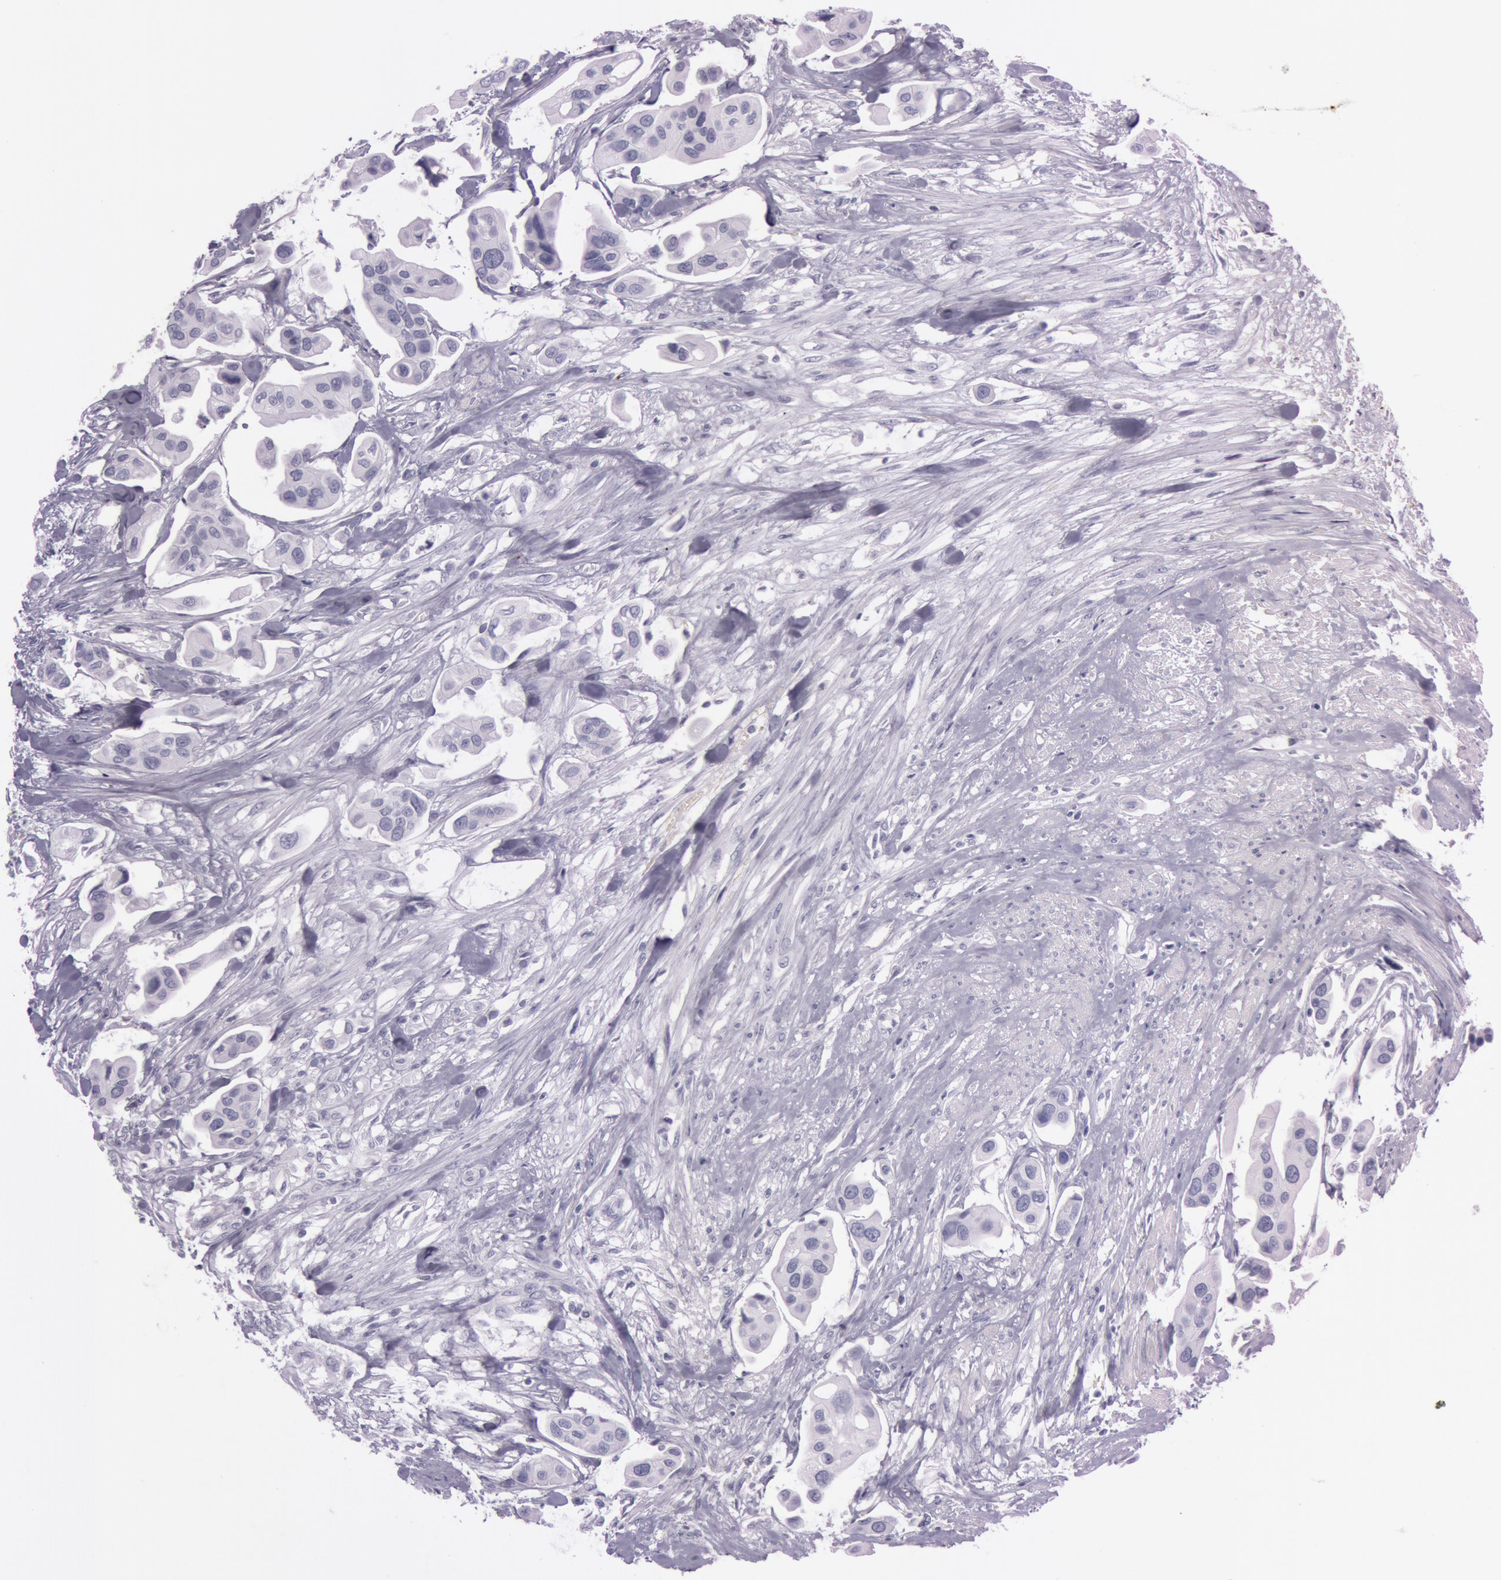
{"staining": {"intensity": "negative", "quantity": "none", "location": "none"}, "tissue": "urothelial cancer", "cell_type": "Tumor cells", "image_type": "cancer", "snomed": [{"axis": "morphology", "description": "Adenocarcinoma, NOS"}, {"axis": "topography", "description": "Urinary bladder"}], "caption": "Immunohistochemistry (IHC) image of neoplastic tissue: urothelial cancer stained with DAB (3,3'-diaminobenzidine) exhibits no significant protein expression in tumor cells.", "gene": "S100A7", "patient": {"sex": "male", "age": 61}}